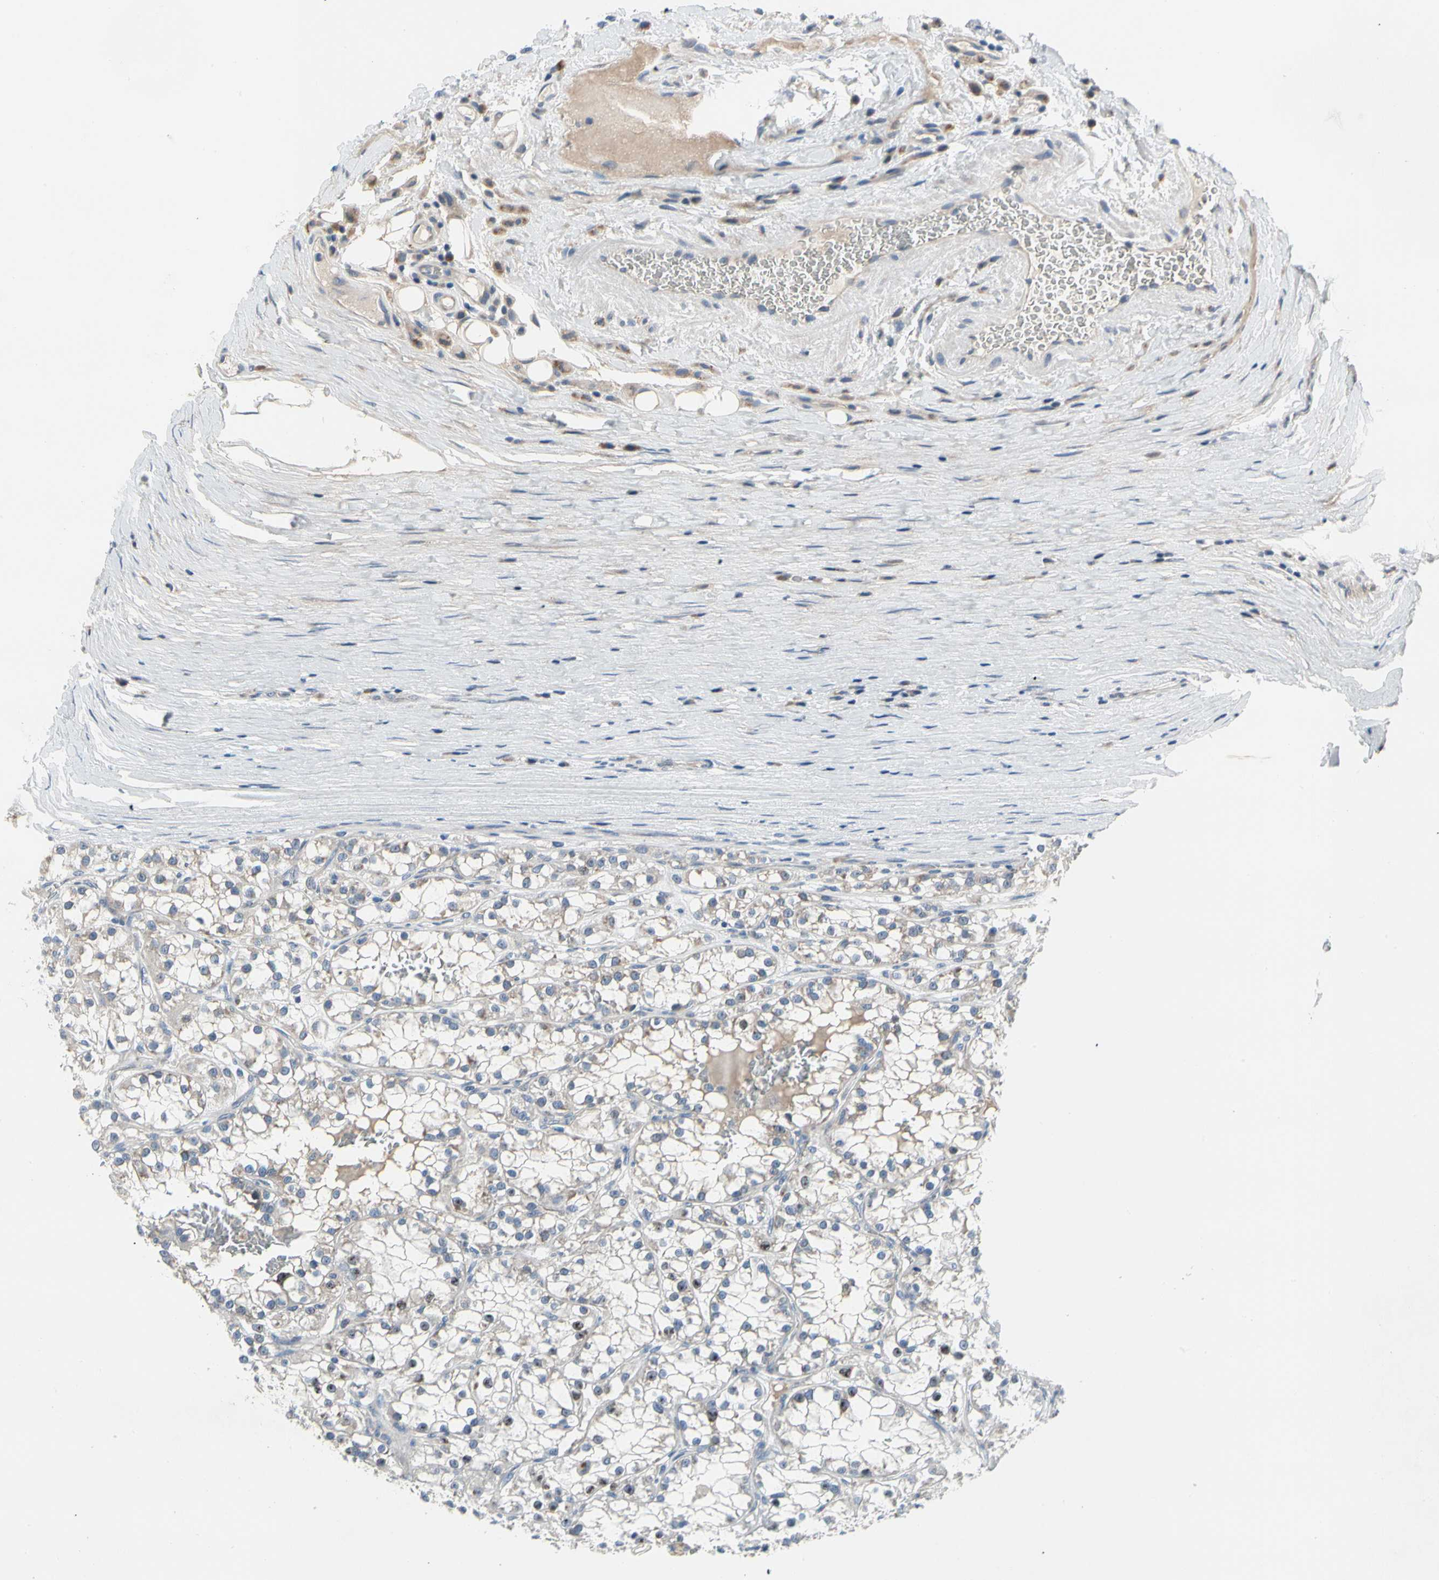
{"staining": {"intensity": "strong", "quantity": "<25%", "location": "nuclear"}, "tissue": "renal cancer", "cell_type": "Tumor cells", "image_type": "cancer", "snomed": [{"axis": "morphology", "description": "Adenocarcinoma, NOS"}, {"axis": "topography", "description": "Kidney"}], "caption": "Human renal cancer stained with a protein marker shows strong staining in tumor cells.", "gene": "NFASC", "patient": {"sex": "female", "age": 52}}